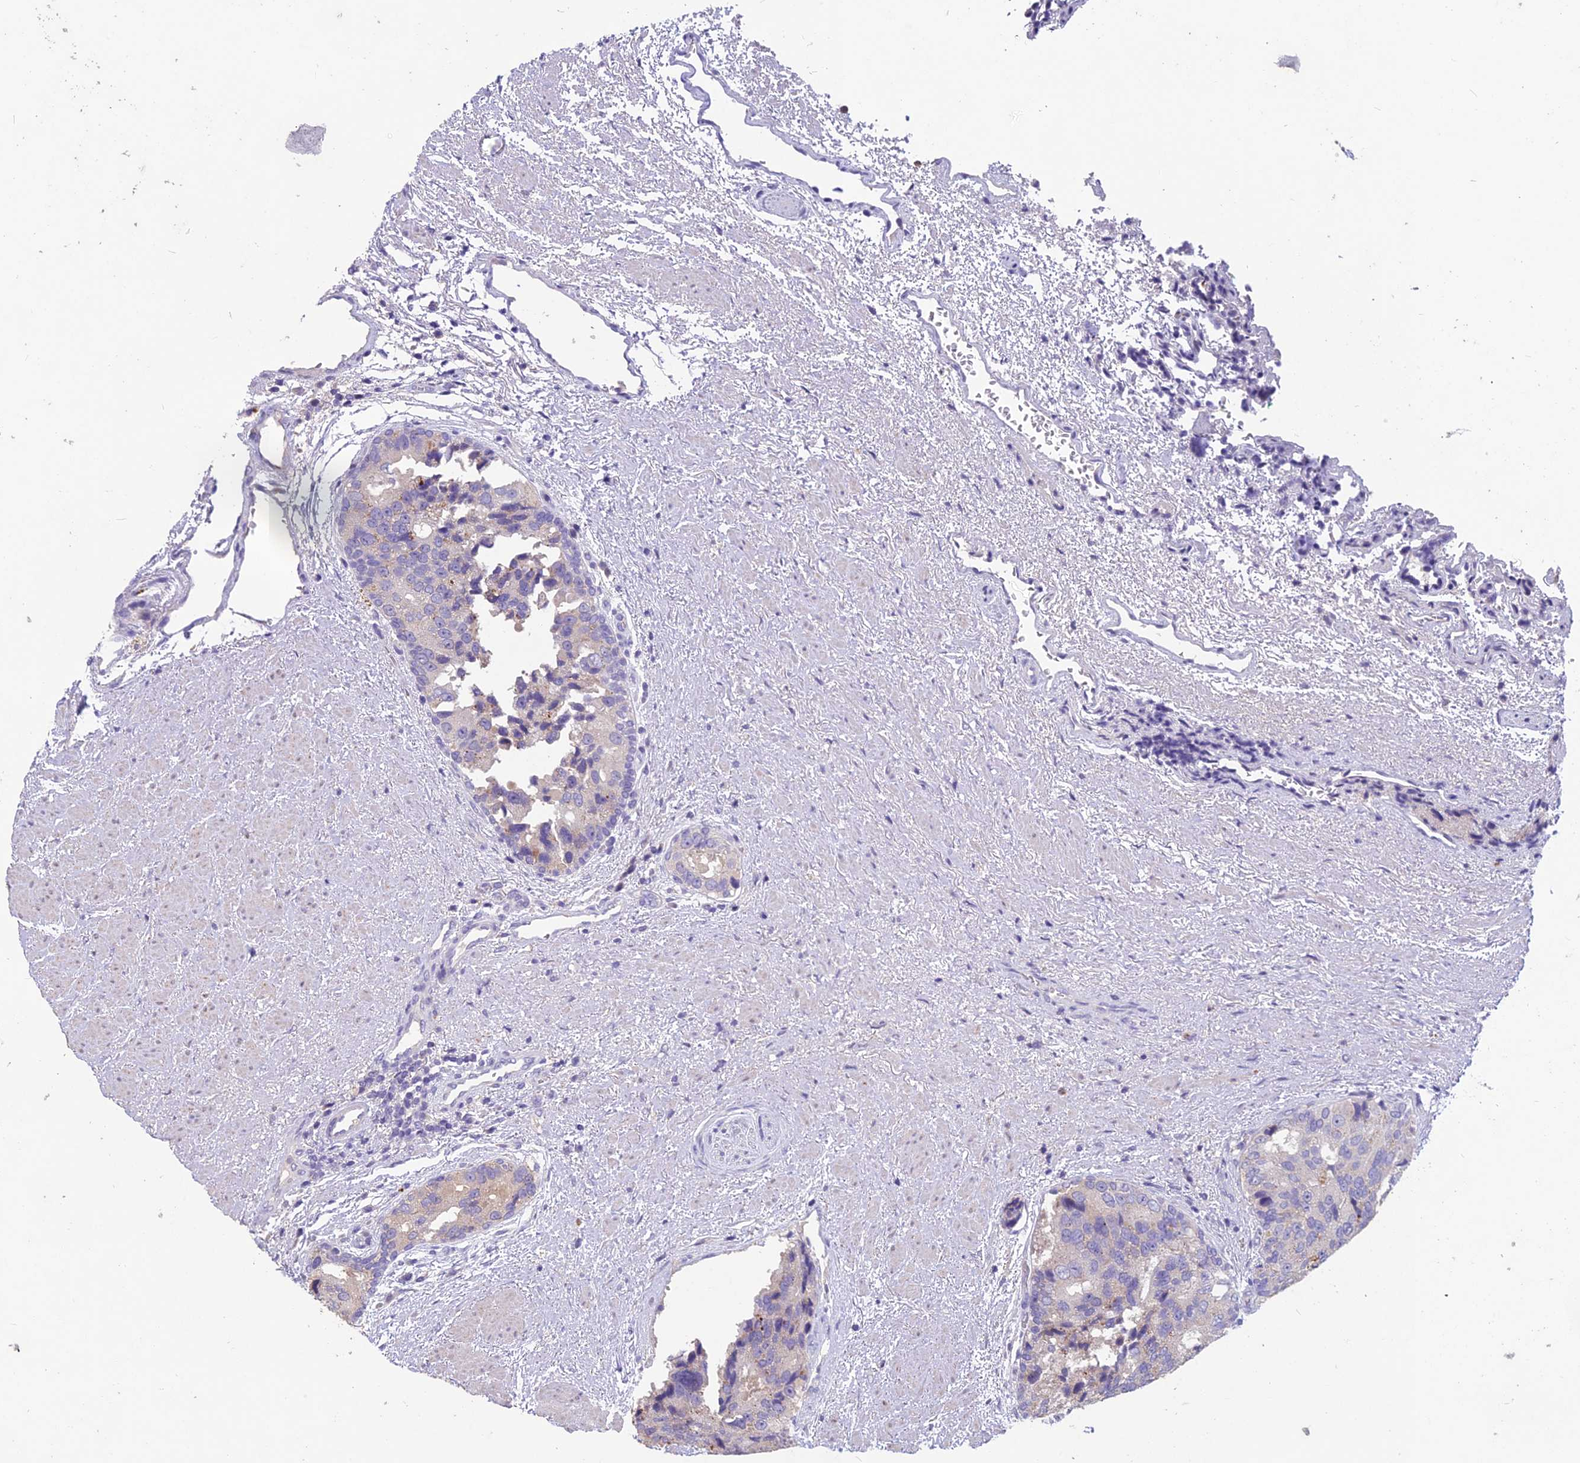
{"staining": {"intensity": "weak", "quantity": "<25%", "location": "cytoplasmic/membranous"}, "tissue": "prostate cancer", "cell_type": "Tumor cells", "image_type": "cancer", "snomed": [{"axis": "morphology", "description": "Adenocarcinoma, High grade"}, {"axis": "topography", "description": "Prostate"}], "caption": "Micrograph shows no protein staining in tumor cells of prostate adenocarcinoma (high-grade) tissue.", "gene": "CEACAM16", "patient": {"sex": "male", "age": 70}}